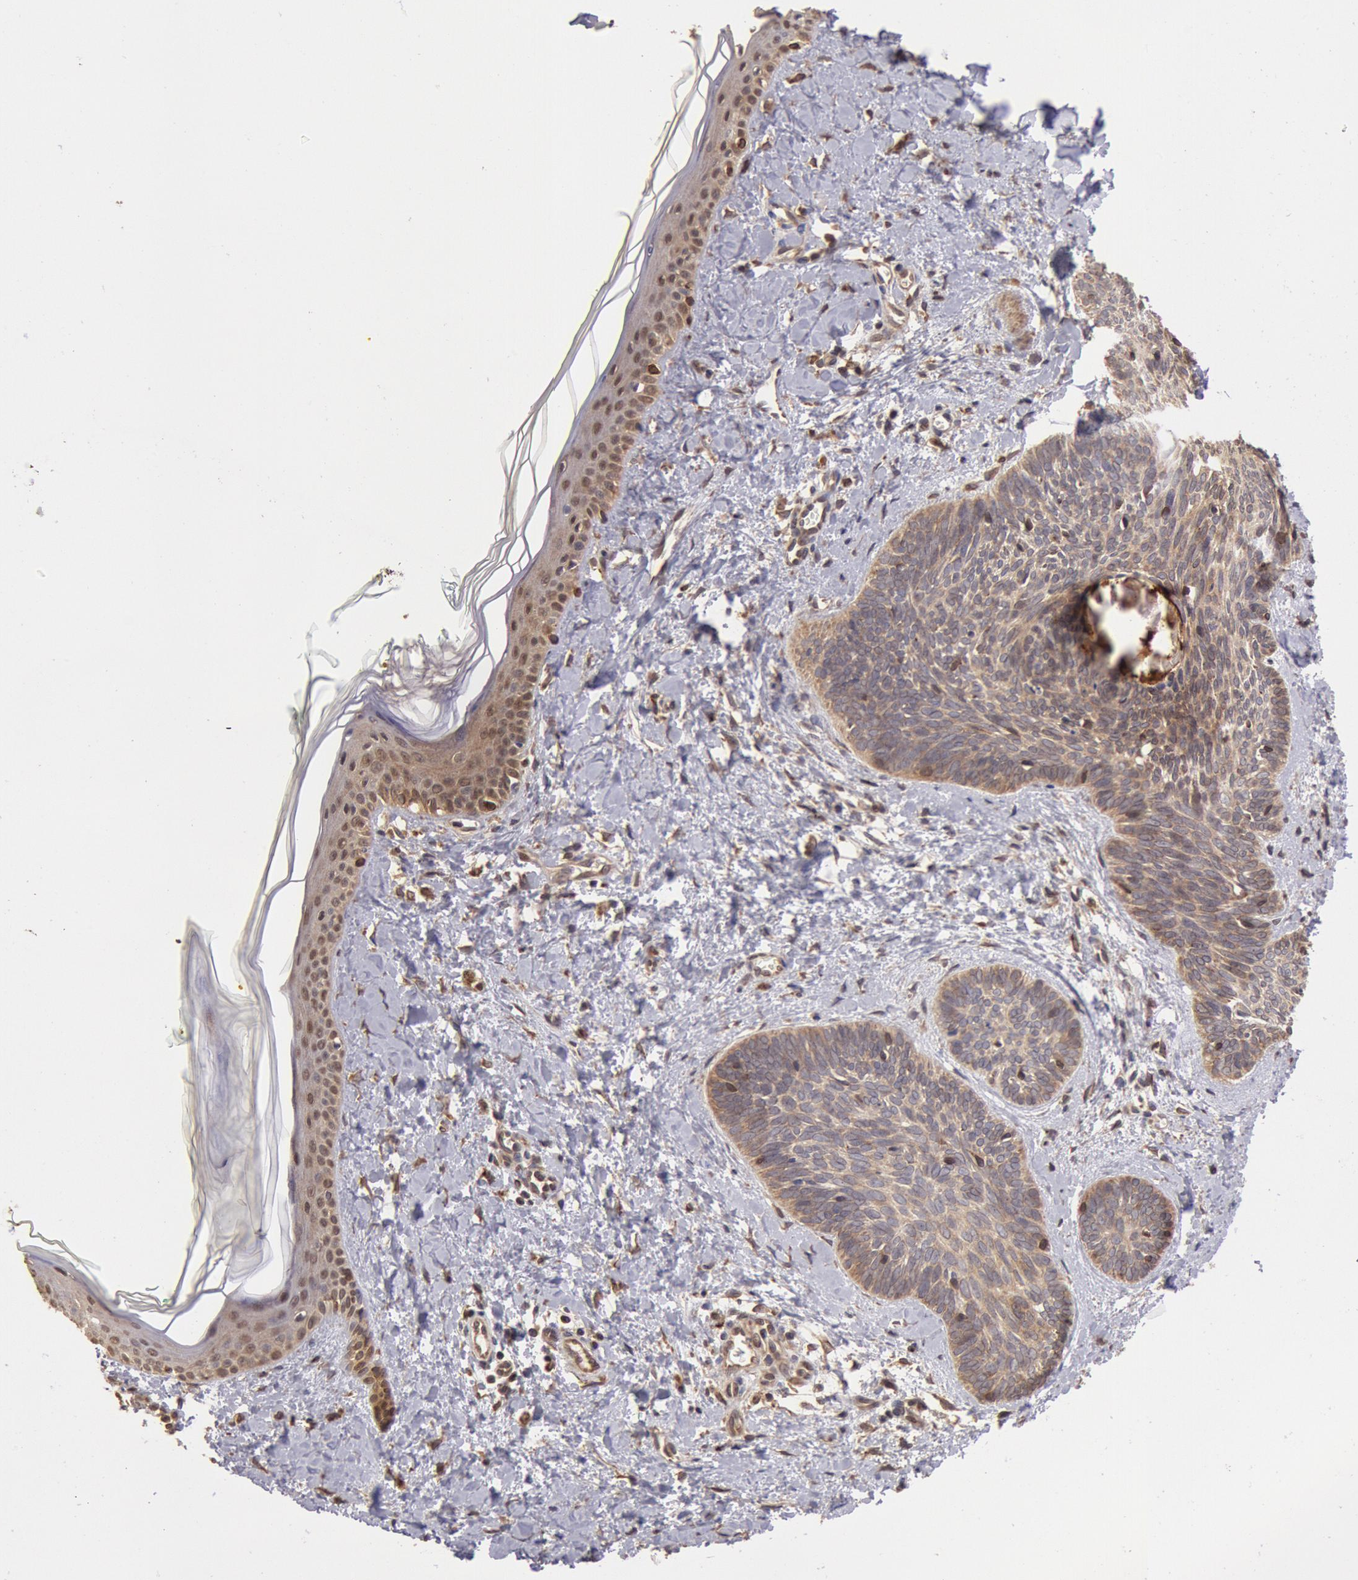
{"staining": {"intensity": "moderate", "quantity": ">75%", "location": "cytoplasmic/membranous,nuclear"}, "tissue": "skin cancer", "cell_type": "Tumor cells", "image_type": "cancer", "snomed": [{"axis": "morphology", "description": "Basal cell carcinoma"}, {"axis": "topography", "description": "Skin"}], "caption": "Basal cell carcinoma (skin) stained for a protein (brown) displays moderate cytoplasmic/membranous and nuclear positive staining in about >75% of tumor cells.", "gene": "COMT", "patient": {"sex": "female", "age": 81}}